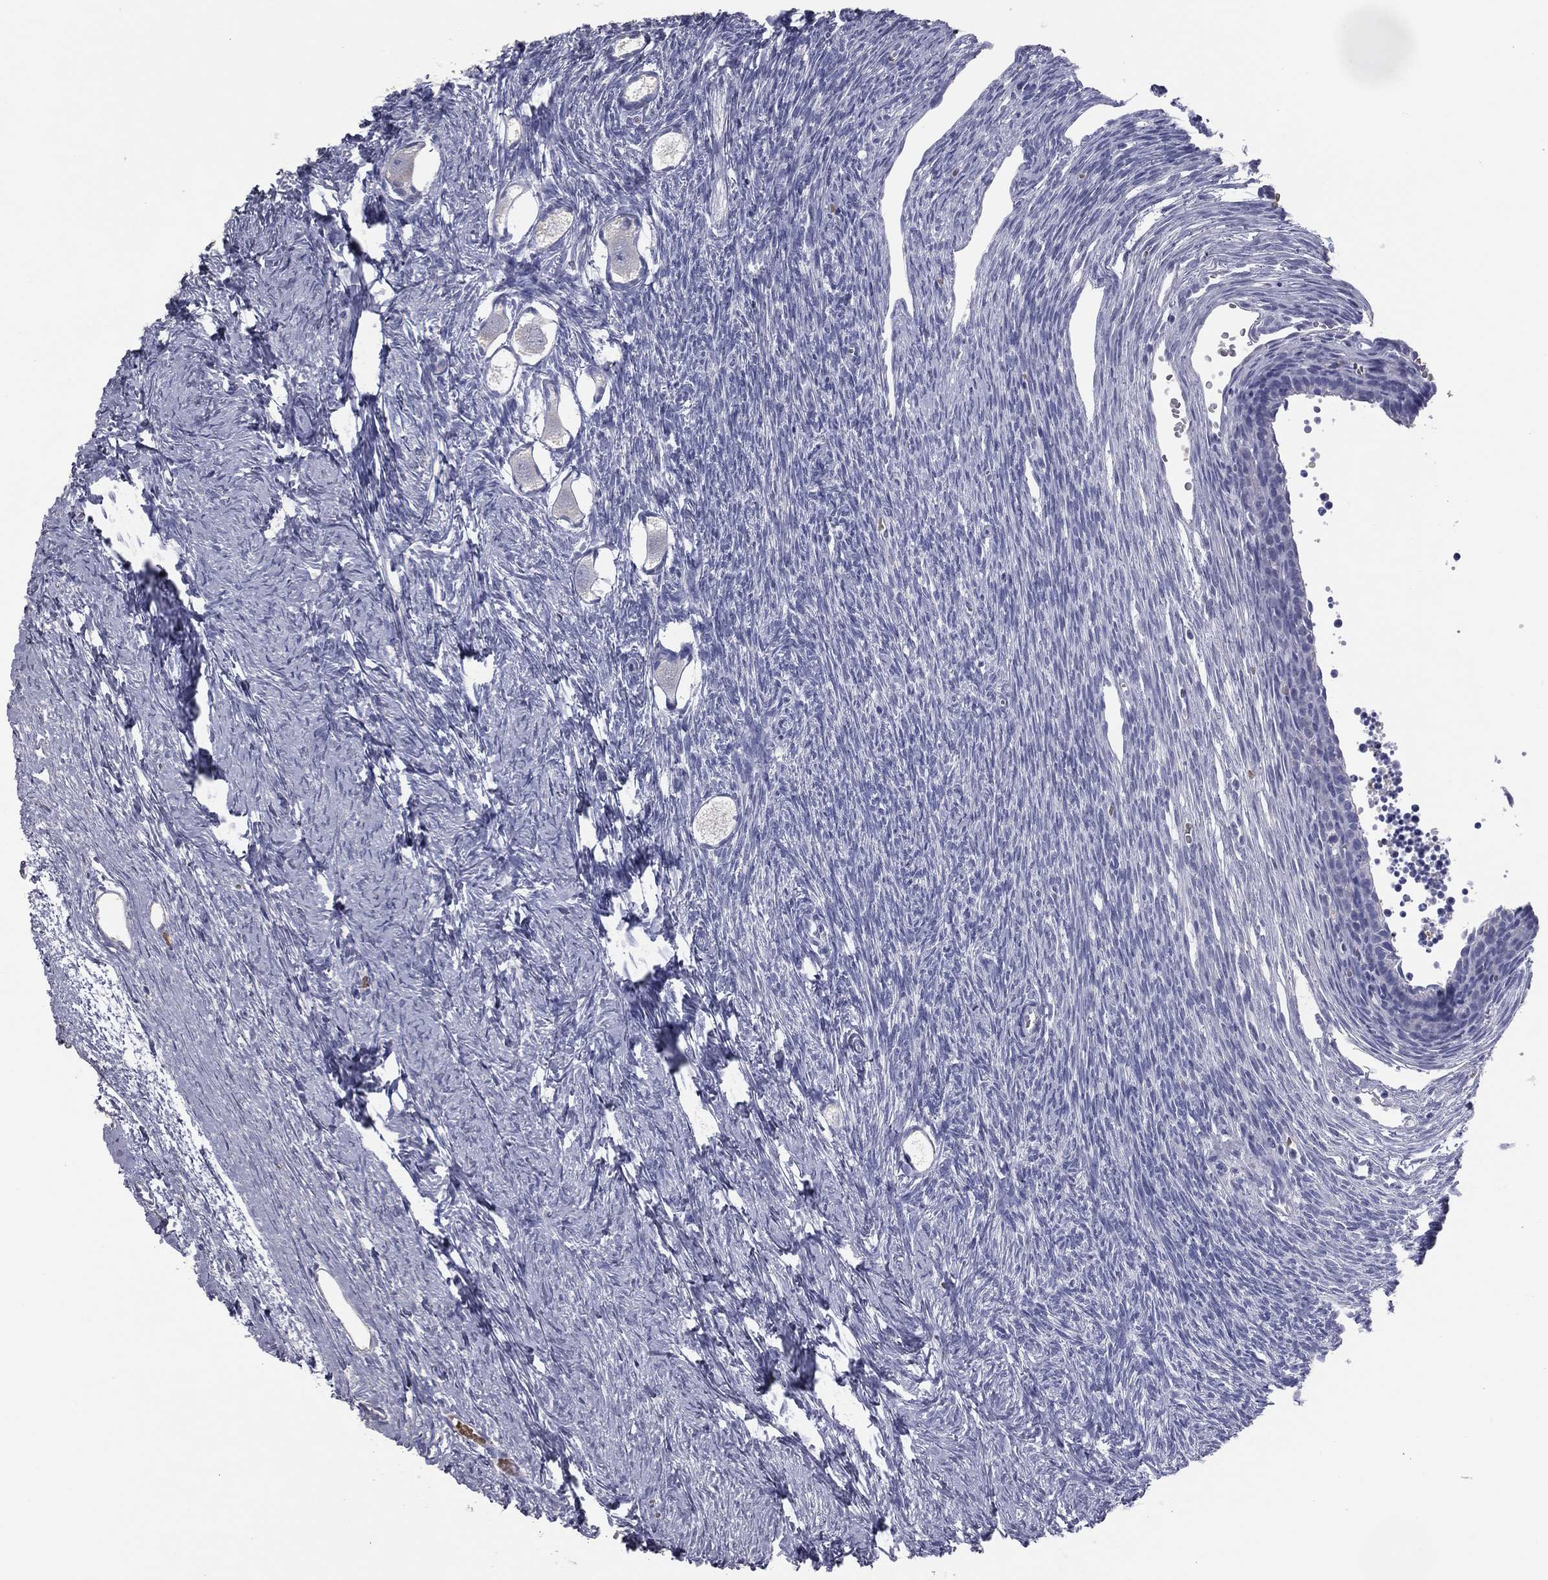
{"staining": {"intensity": "negative", "quantity": "none", "location": "none"}, "tissue": "ovary", "cell_type": "Follicle cells", "image_type": "normal", "snomed": [{"axis": "morphology", "description": "Normal tissue, NOS"}, {"axis": "topography", "description": "Ovary"}], "caption": "A micrograph of ovary stained for a protein demonstrates no brown staining in follicle cells. (Brightfield microscopy of DAB immunohistochemistry (IHC) at high magnification).", "gene": "ESX1", "patient": {"sex": "female", "age": 27}}